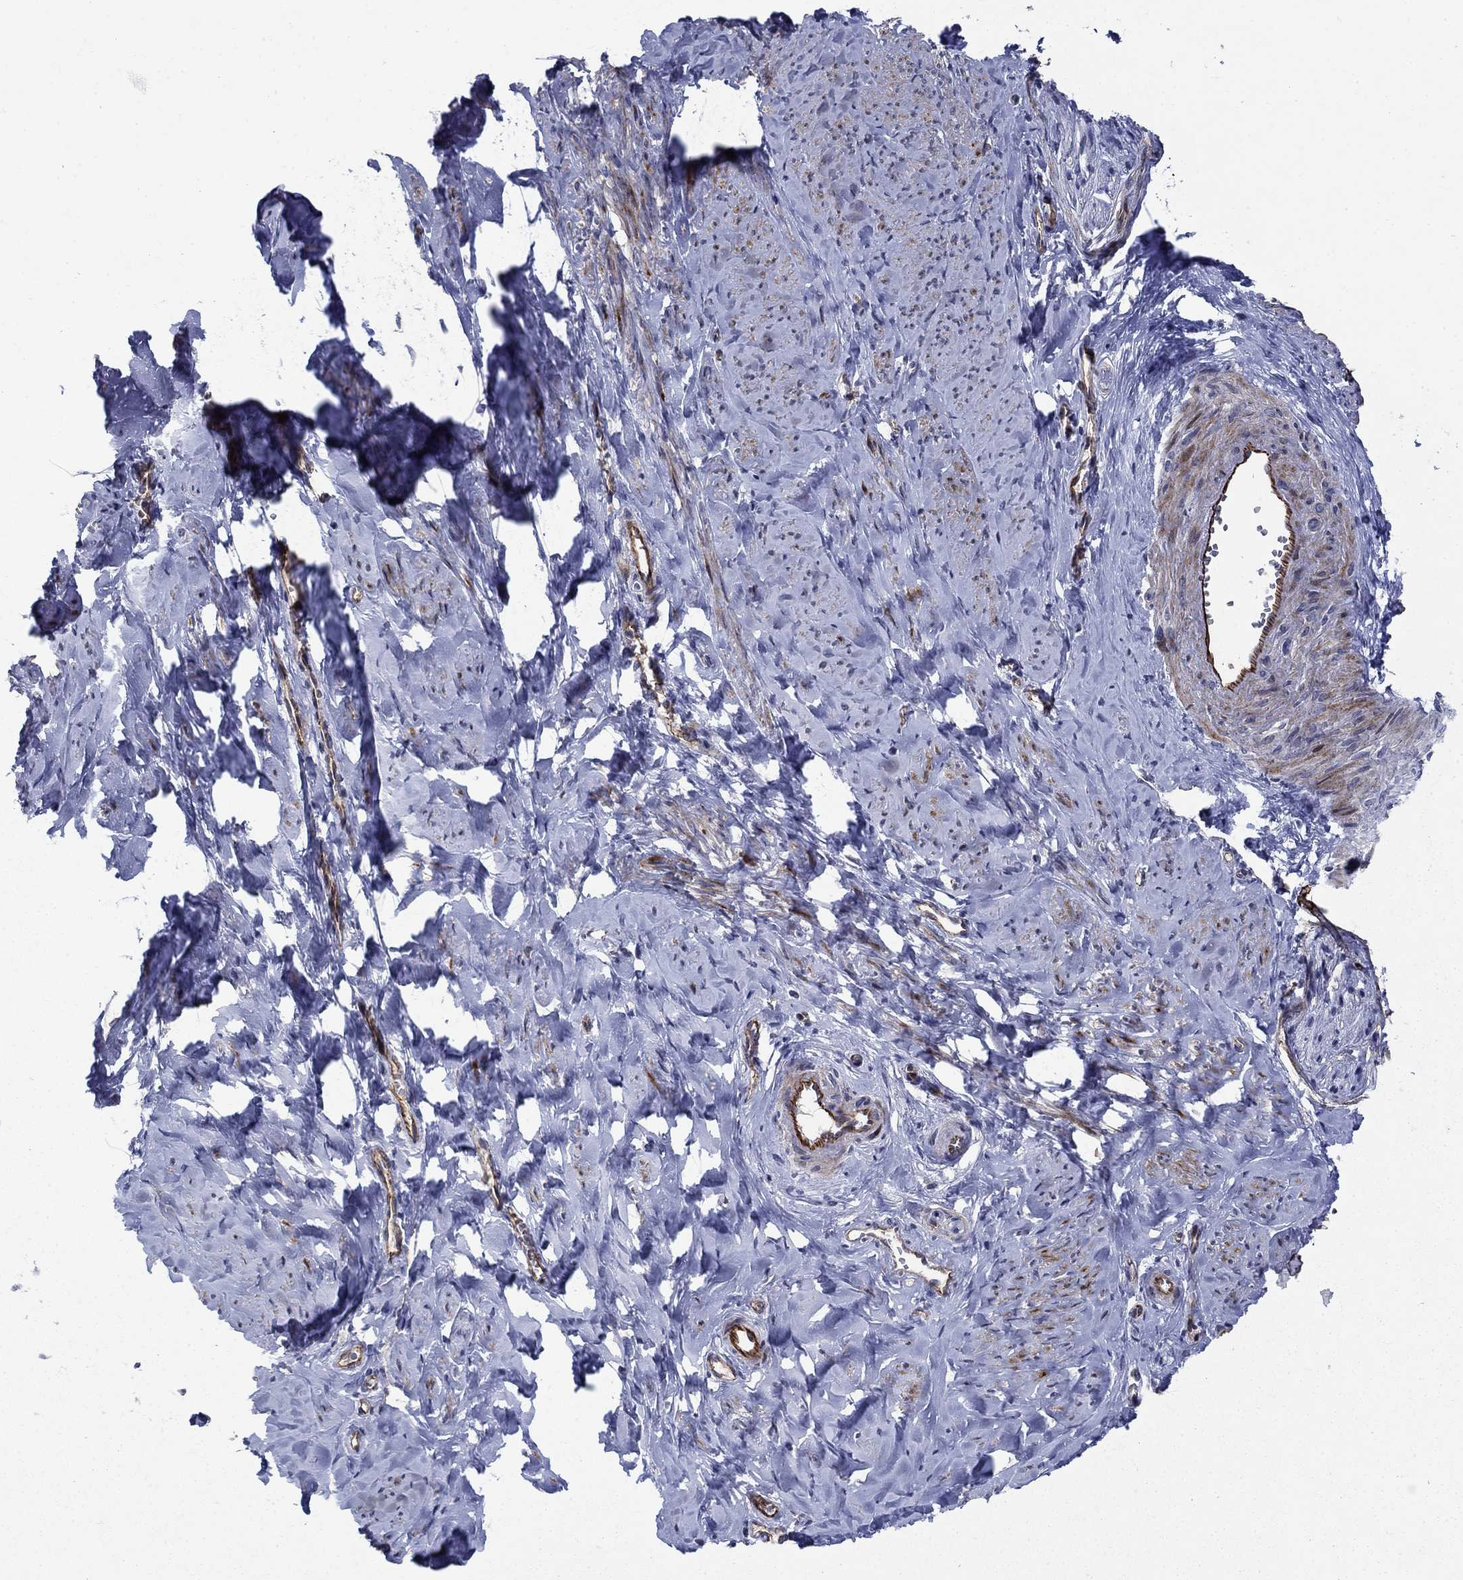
{"staining": {"intensity": "strong", "quantity": ">75%", "location": "cytoplasmic/membranous"}, "tissue": "smooth muscle", "cell_type": "Smooth muscle cells", "image_type": "normal", "snomed": [{"axis": "morphology", "description": "Normal tissue, NOS"}, {"axis": "topography", "description": "Smooth muscle"}], "caption": "The photomicrograph demonstrates staining of benign smooth muscle, revealing strong cytoplasmic/membranous protein expression (brown color) within smooth muscle cells.", "gene": "SLC7A1", "patient": {"sex": "female", "age": 48}}